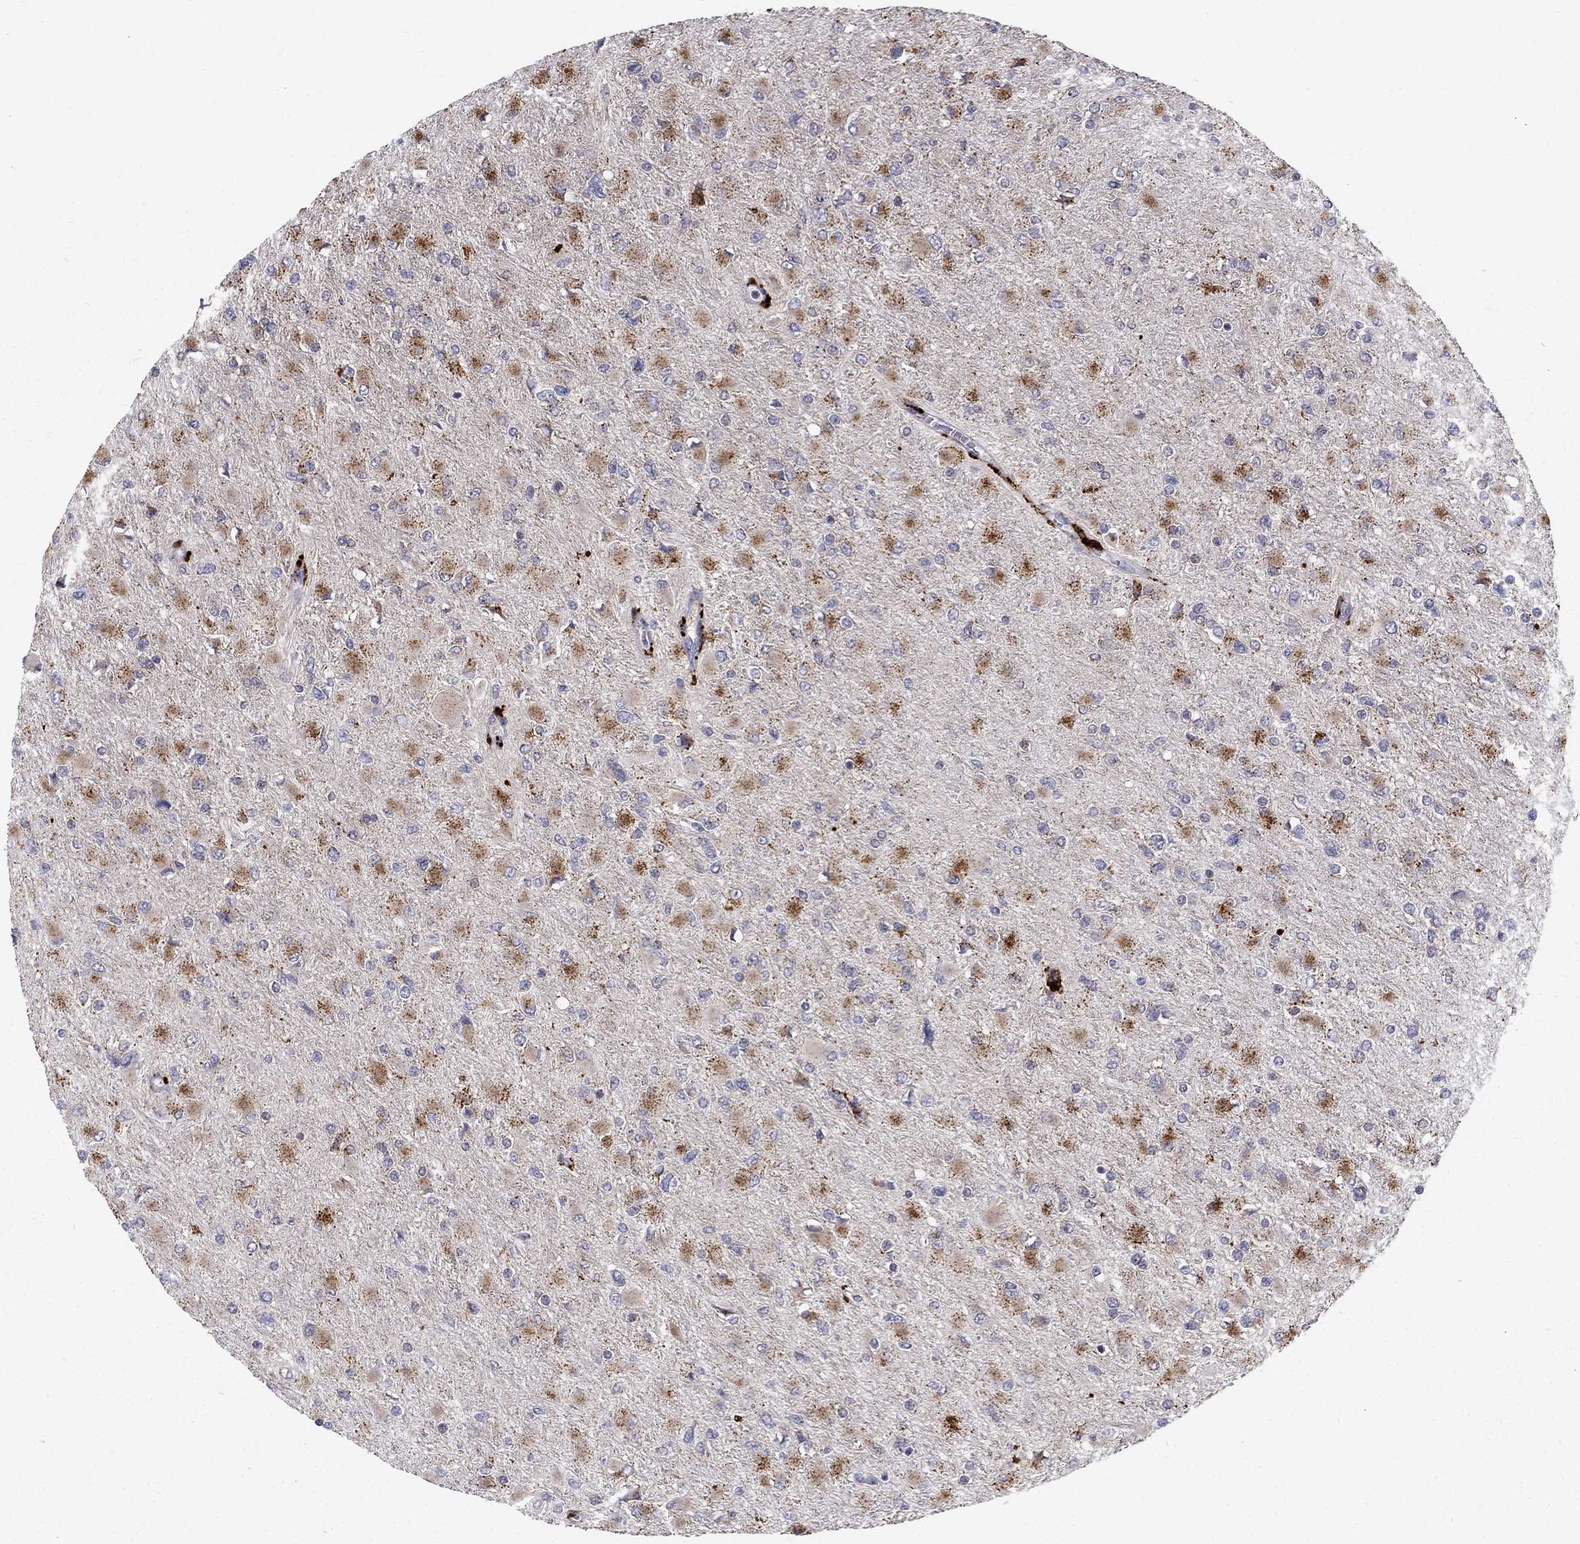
{"staining": {"intensity": "moderate", "quantity": ">75%", "location": "cytoplasmic/membranous"}, "tissue": "glioma", "cell_type": "Tumor cells", "image_type": "cancer", "snomed": [{"axis": "morphology", "description": "Glioma, malignant, High grade"}, {"axis": "topography", "description": "Cerebral cortex"}], "caption": "Immunohistochemical staining of malignant glioma (high-grade) exhibits medium levels of moderate cytoplasmic/membranous protein positivity in approximately >75% of tumor cells.", "gene": "EPDR1", "patient": {"sex": "female", "age": 36}}